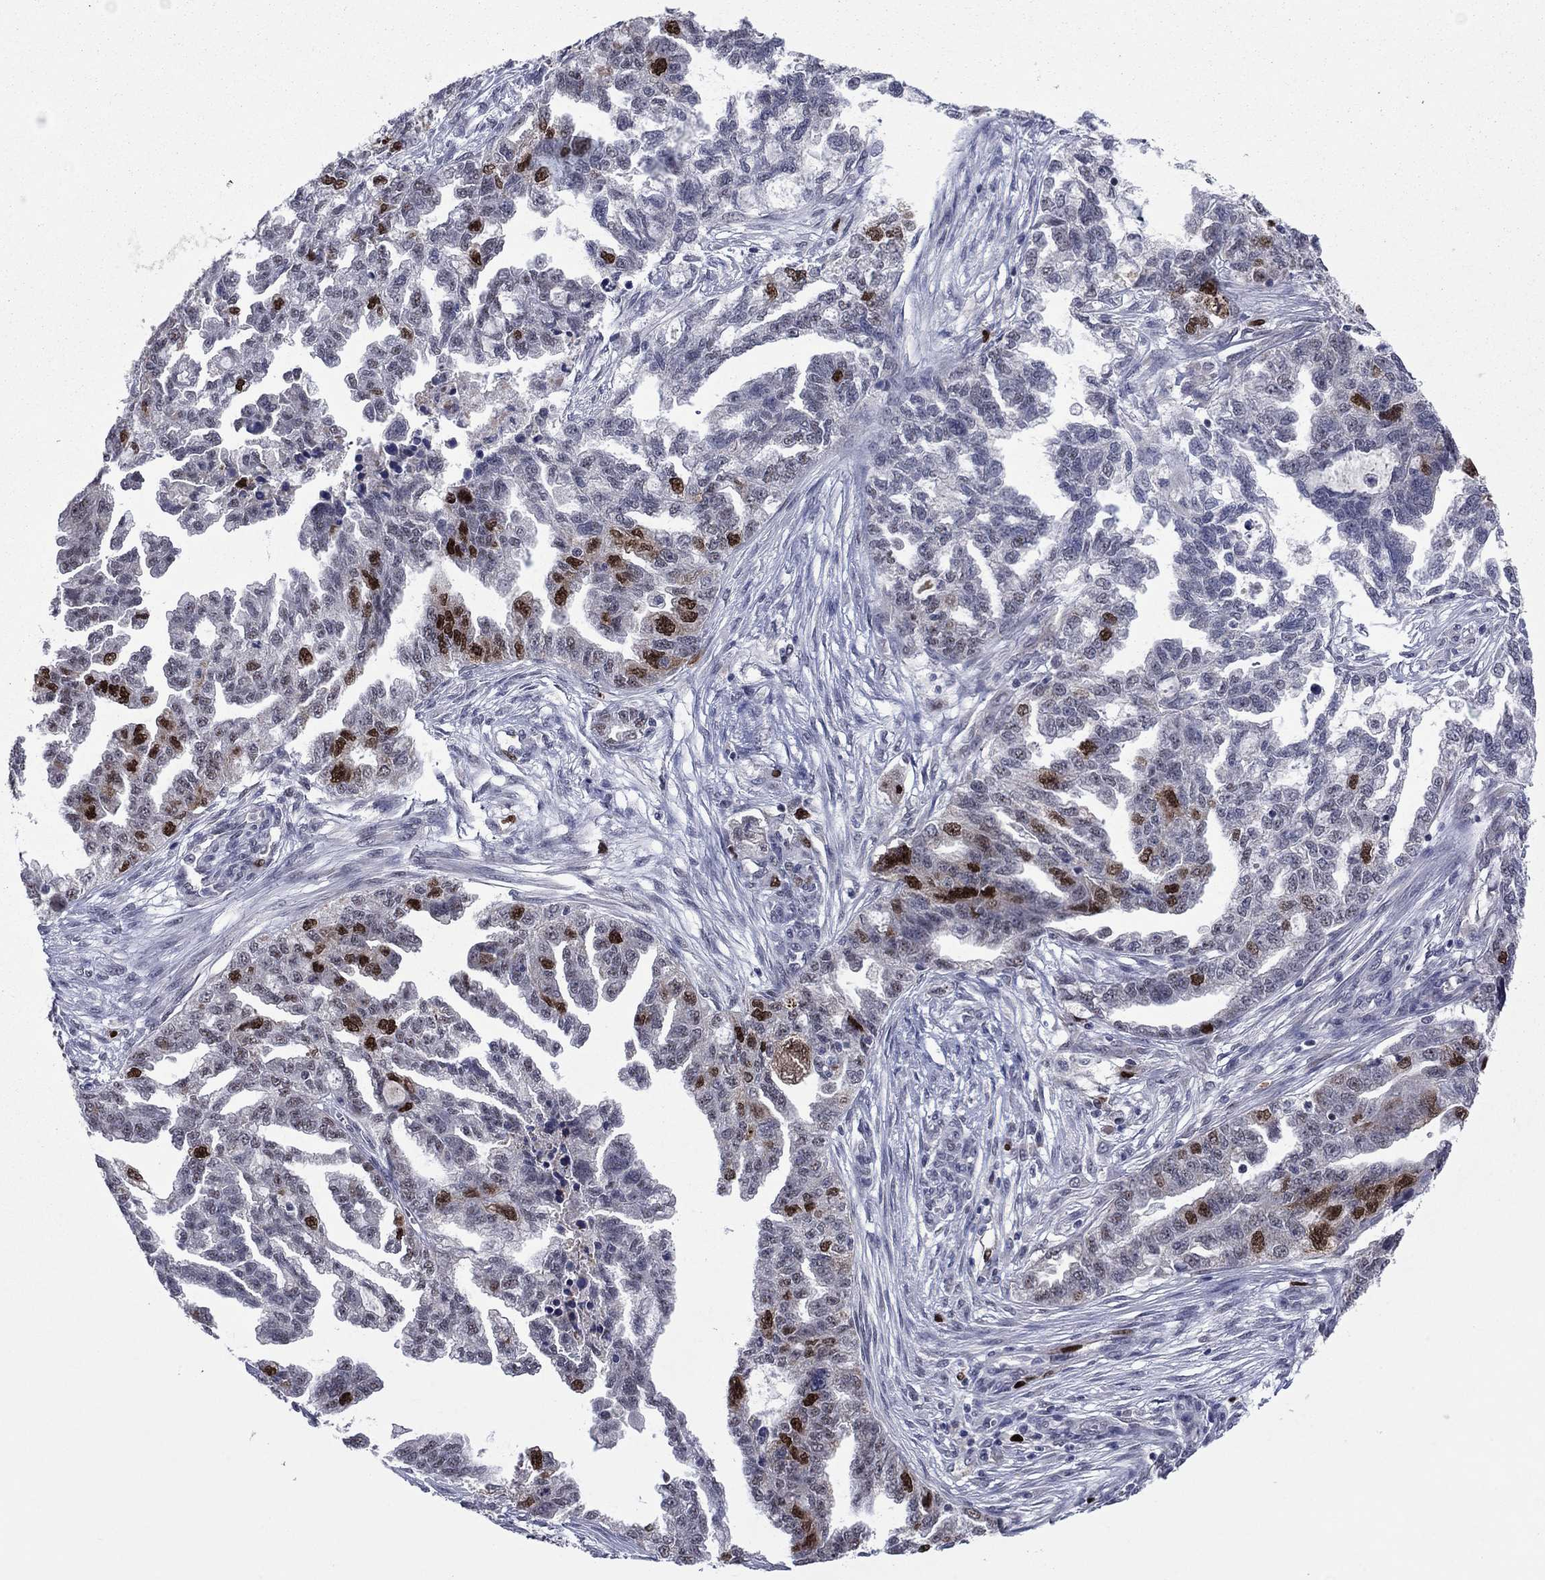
{"staining": {"intensity": "strong", "quantity": "<25%", "location": "nuclear"}, "tissue": "ovarian cancer", "cell_type": "Tumor cells", "image_type": "cancer", "snomed": [{"axis": "morphology", "description": "Cystadenocarcinoma, serous, NOS"}, {"axis": "topography", "description": "Ovary"}], "caption": "Ovarian cancer was stained to show a protein in brown. There is medium levels of strong nuclear staining in about <25% of tumor cells. The staining was performed using DAB (3,3'-diaminobenzidine) to visualize the protein expression in brown, while the nuclei were stained in blue with hematoxylin (Magnification: 20x).", "gene": "CDCA5", "patient": {"sex": "female", "age": 51}}